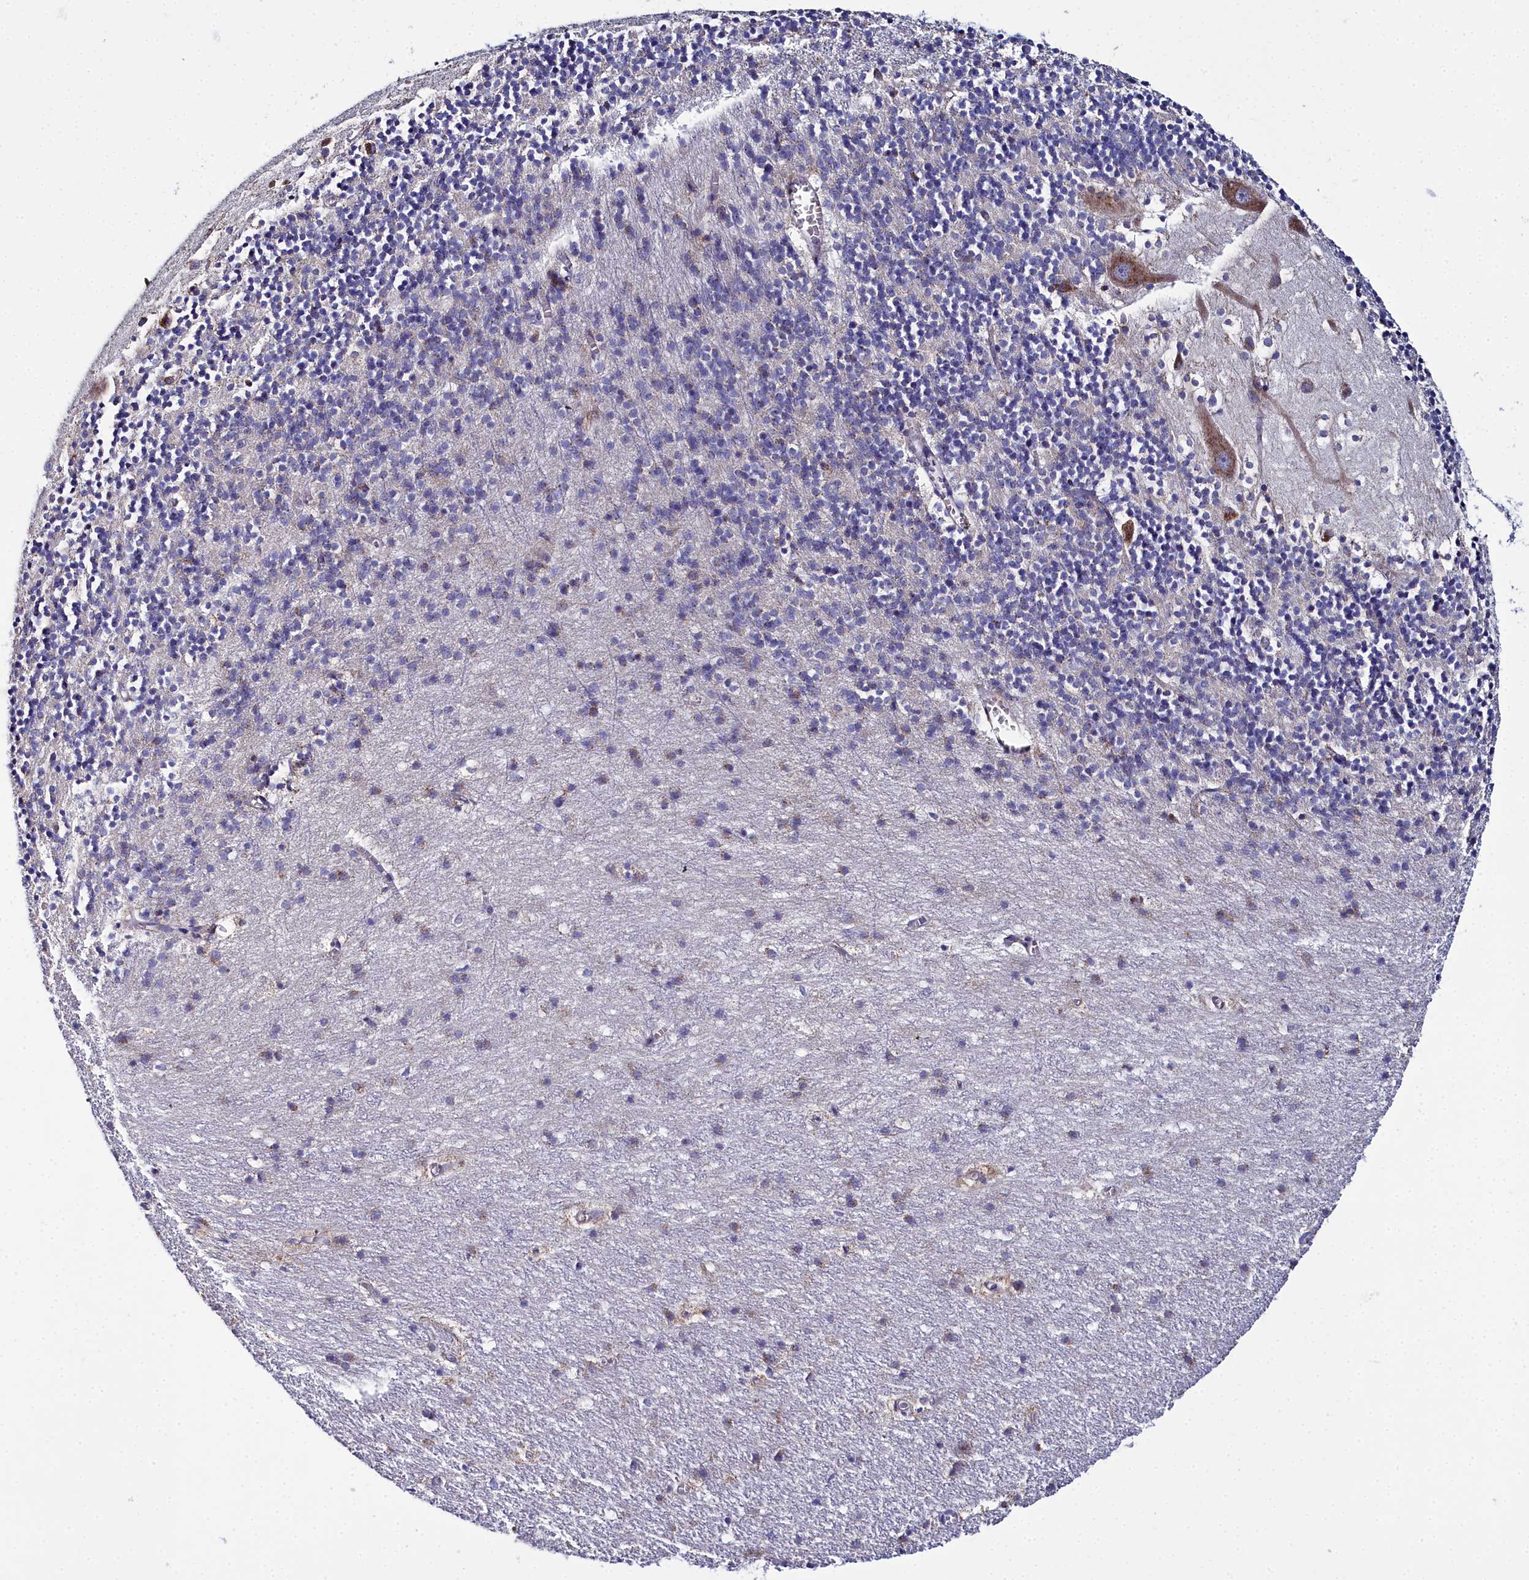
{"staining": {"intensity": "negative", "quantity": "none", "location": "none"}, "tissue": "cerebellum", "cell_type": "Cells in granular layer", "image_type": "normal", "snomed": [{"axis": "morphology", "description": "Normal tissue, NOS"}, {"axis": "topography", "description": "Cerebellum"}], "caption": "This micrograph is of unremarkable cerebellum stained with immunohistochemistry to label a protein in brown with the nuclei are counter-stained blue. There is no expression in cells in granular layer.", "gene": "ELAPOR2", "patient": {"sex": "male", "age": 54}}